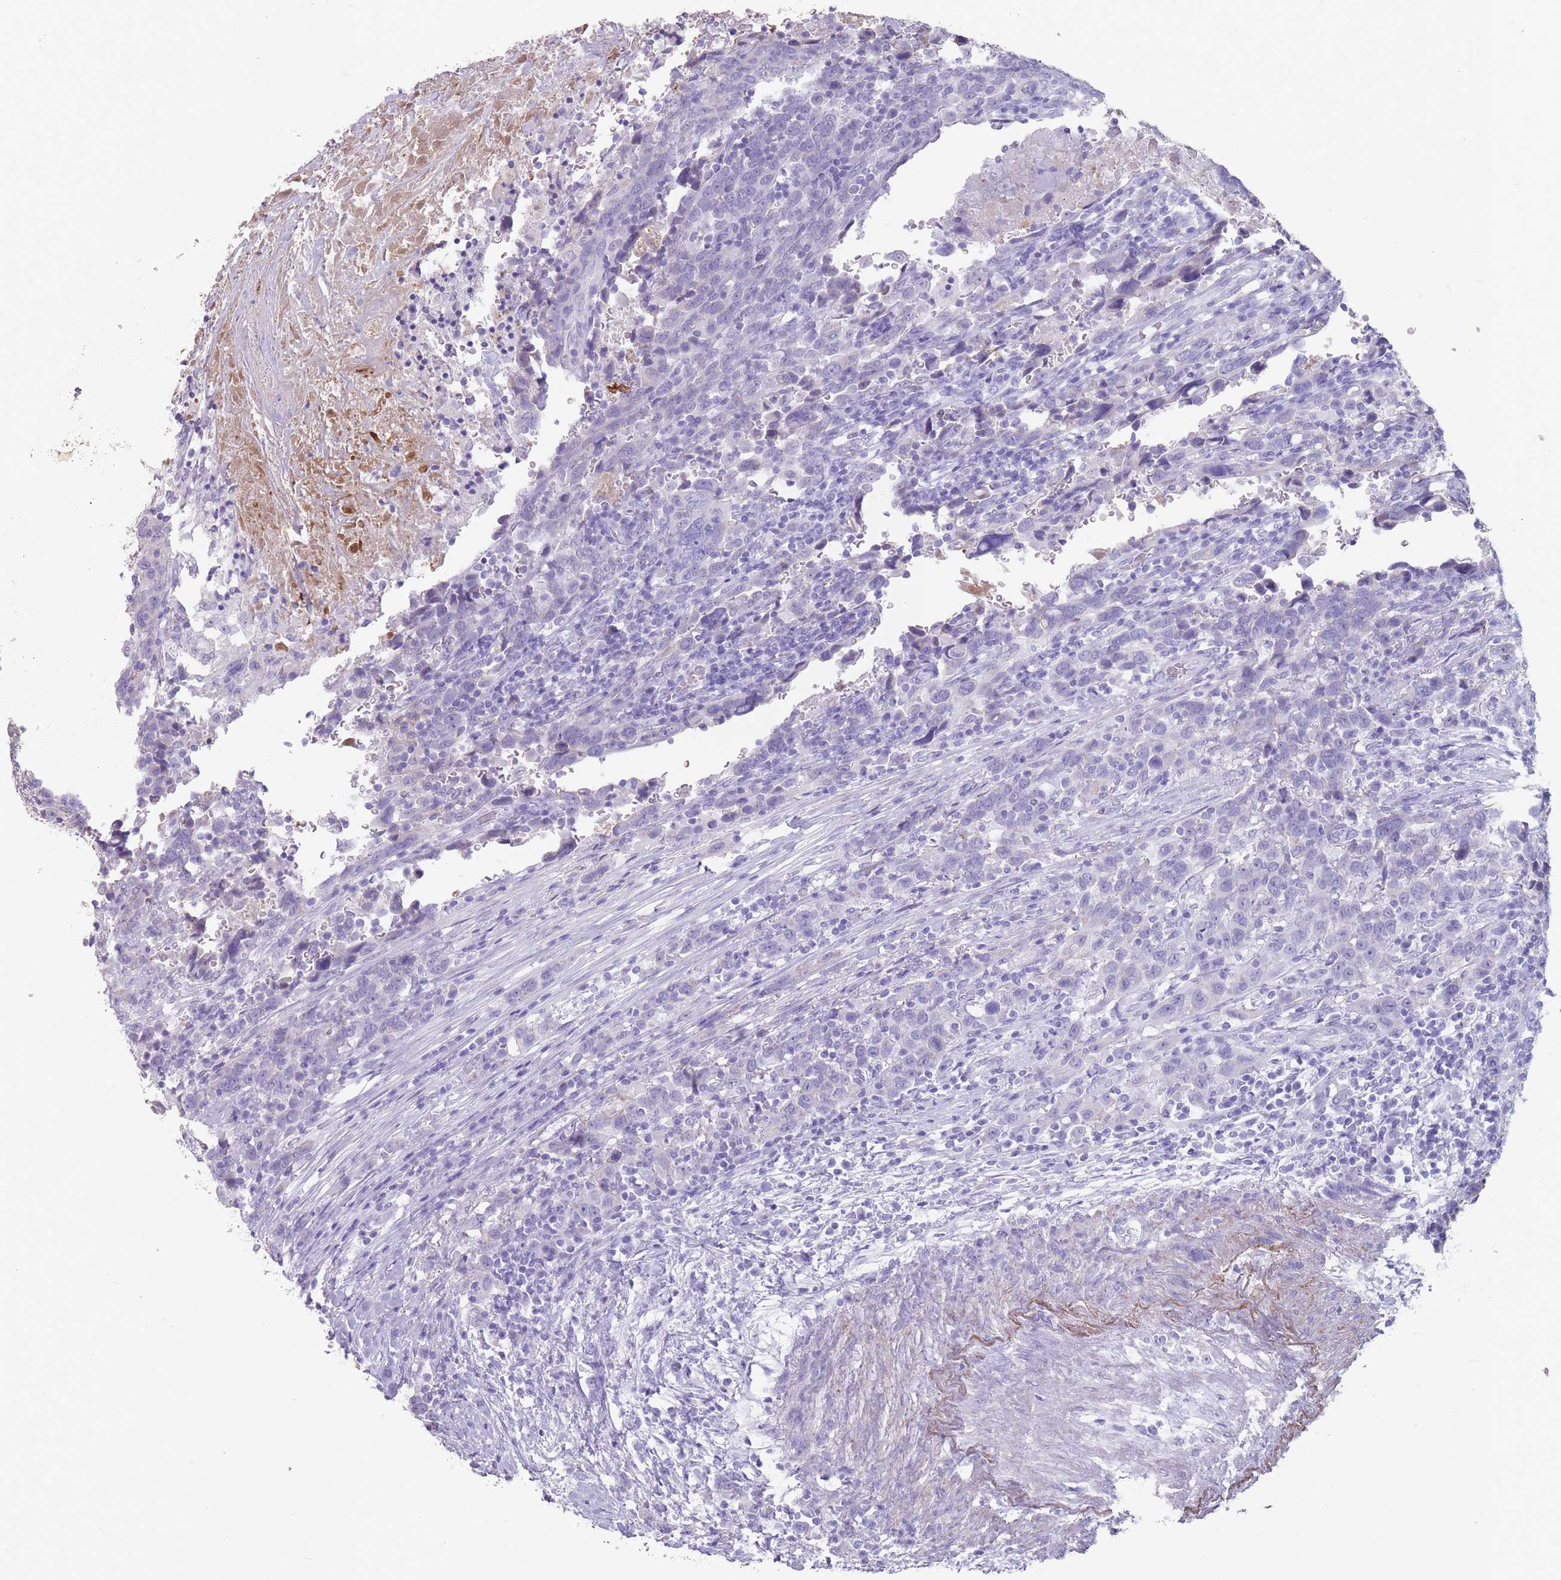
{"staining": {"intensity": "negative", "quantity": "none", "location": "none"}, "tissue": "urothelial cancer", "cell_type": "Tumor cells", "image_type": "cancer", "snomed": [{"axis": "morphology", "description": "Urothelial carcinoma, High grade"}, {"axis": "topography", "description": "Urinary bladder"}], "caption": "Immunohistochemistry (IHC) photomicrograph of human urothelial carcinoma (high-grade) stained for a protein (brown), which shows no positivity in tumor cells.", "gene": "RHBG", "patient": {"sex": "male", "age": 61}}